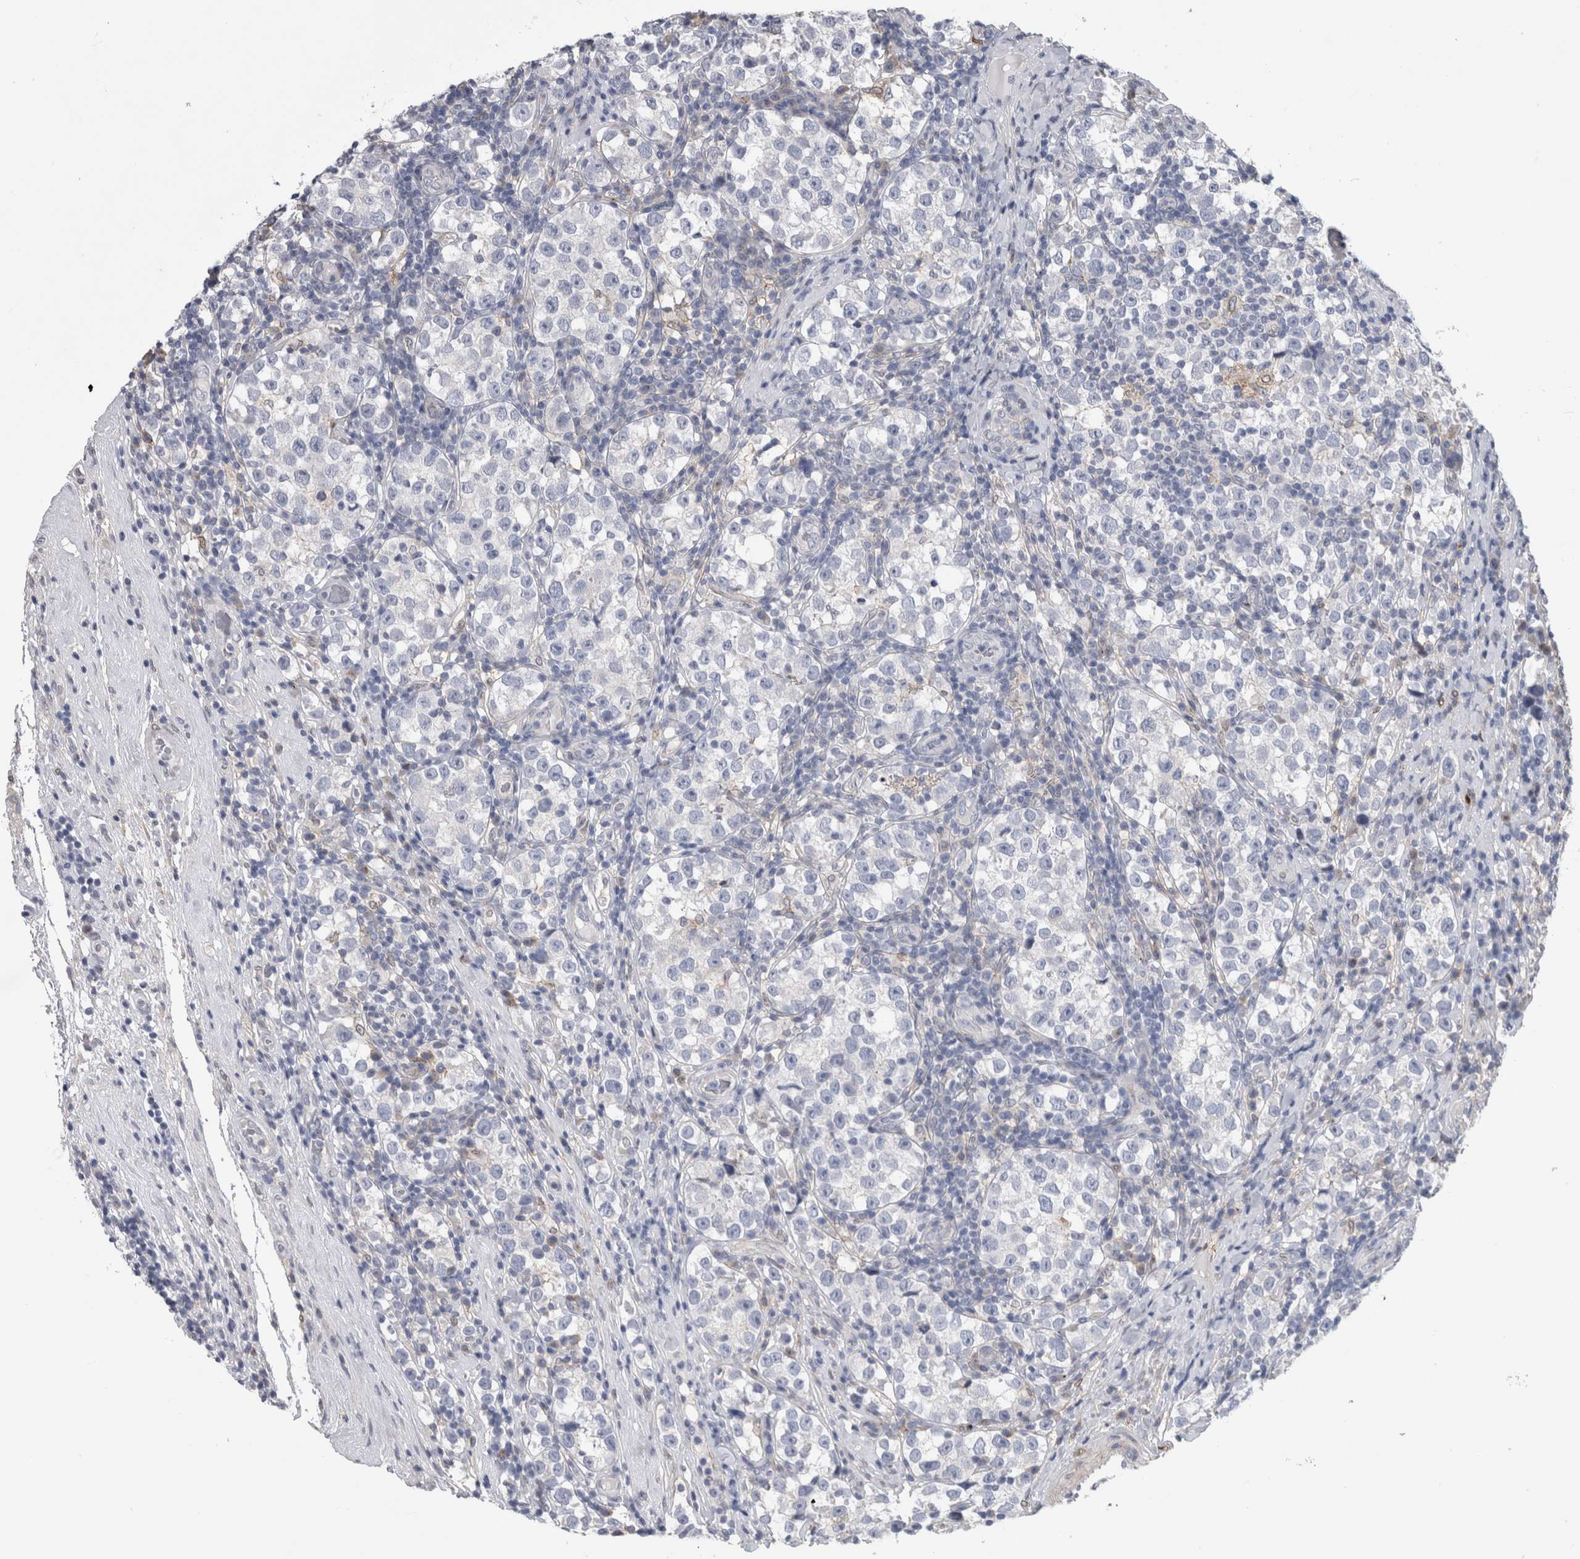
{"staining": {"intensity": "negative", "quantity": "none", "location": "none"}, "tissue": "testis cancer", "cell_type": "Tumor cells", "image_type": "cancer", "snomed": [{"axis": "morphology", "description": "Normal tissue, NOS"}, {"axis": "morphology", "description": "Seminoma, NOS"}, {"axis": "topography", "description": "Testis"}], "caption": "Tumor cells show no significant protein positivity in seminoma (testis). (DAB (3,3'-diaminobenzidine) immunohistochemistry (IHC), high magnification).", "gene": "DNAJC24", "patient": {"sex": "male", "age": 43}}